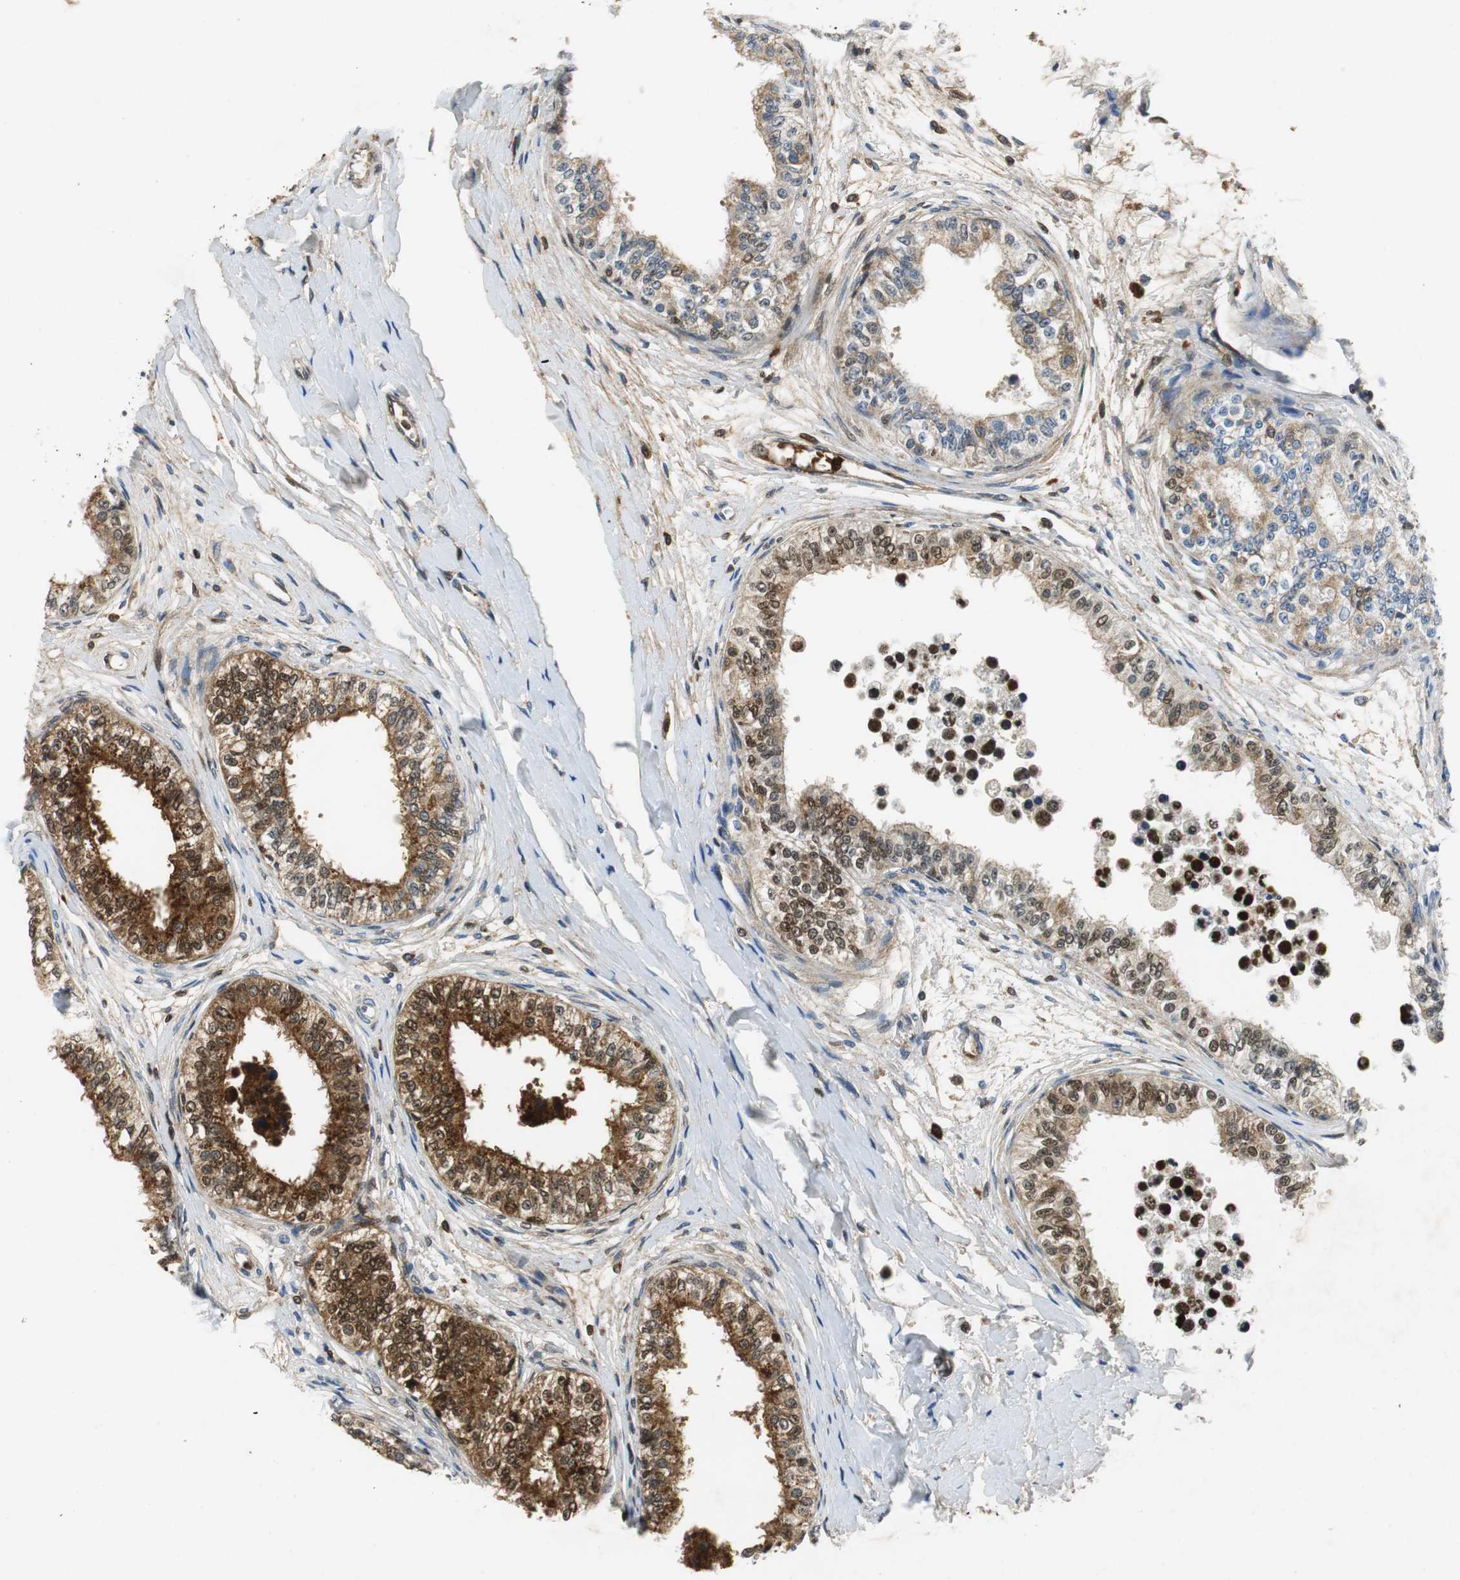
{"staining": {"intensity": "moderate", "quantity": "25%-75%", "location": "cytoplasmic/membranous,nuclear"}, "tissue": "epididymis", "cell_type": "Glandular cells", "image_type": "normal", "snomed": [{"axis": "morphology", "description": "Normal tissue, NOS"}, {"axis": "morphology", "description": "Adenocarcinoma, metastatic, NOS"}, {"axis": "topography", "description": "Testis"}, {"axis": "topography", "description": "Epididymis"}], "caption": "High-power microscopy captured an IHC image of normal epididymis, revealing moderate cytoplasmic/membranous,nuclear positivity in about 25%-75% of glandular cells.", "gene": "ORM1", "patient": {"sex": "male", "age": 26}}